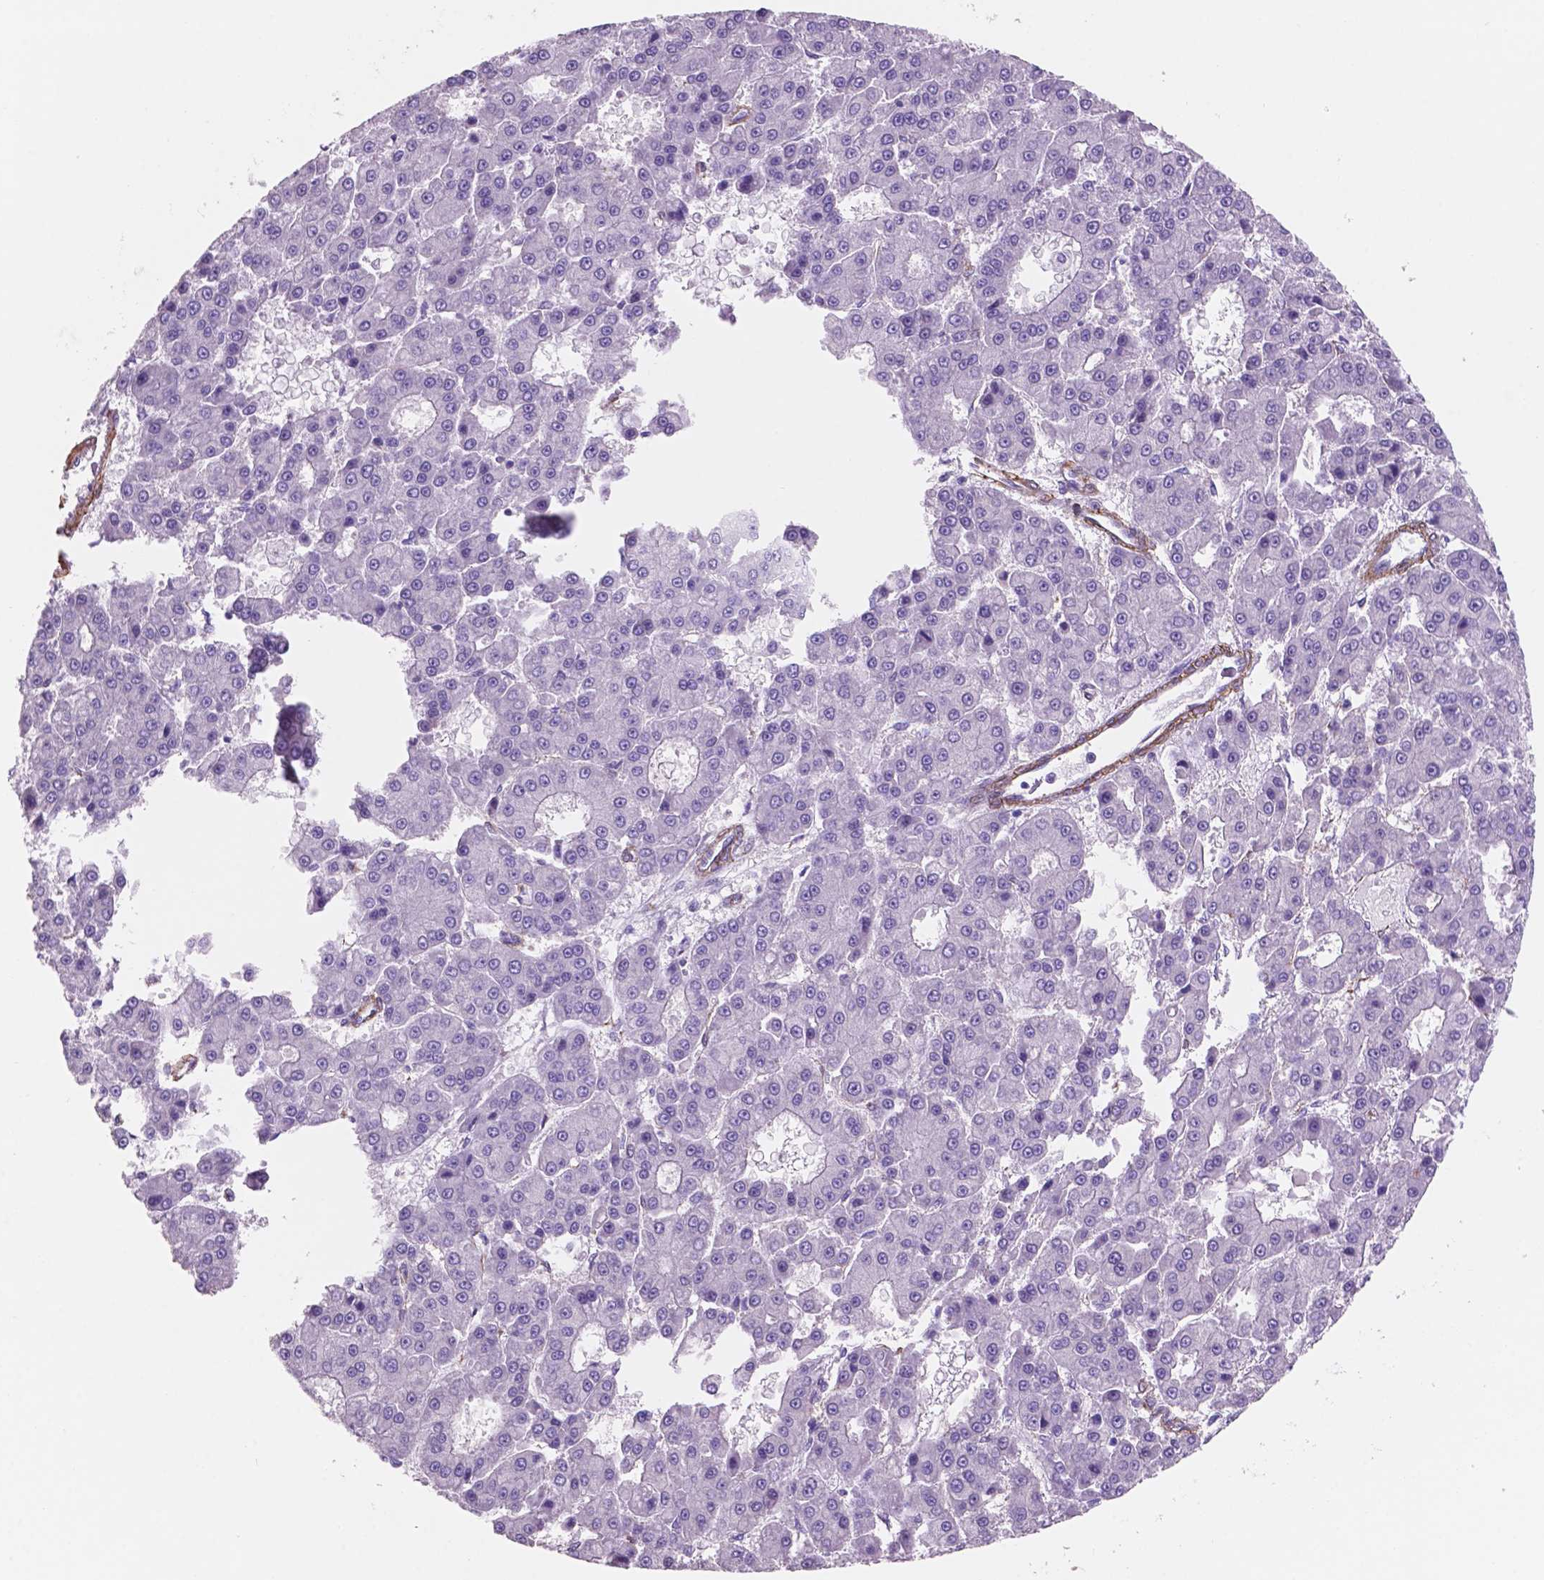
{"staining": {"intensity": "negative", "quantity": "none", "location": "none"}, "tissue": "liver cancer", "cell_type": "Tumor cells", "image_type": "cancer", "snomed": [{"axis": "morphology", "description": "Carcinoma, Hepatocellular, NOS"}, {"axis": "topography", "description": "Liver"}], "caption": "Immunohistochemistry histopathology image of neoplastic tissue: liver cancer stained with DAB reveals no significant protein positivity in tumor cells.", "gene": "TOR2A", "patient": {"sex": "male", "age": 70}}